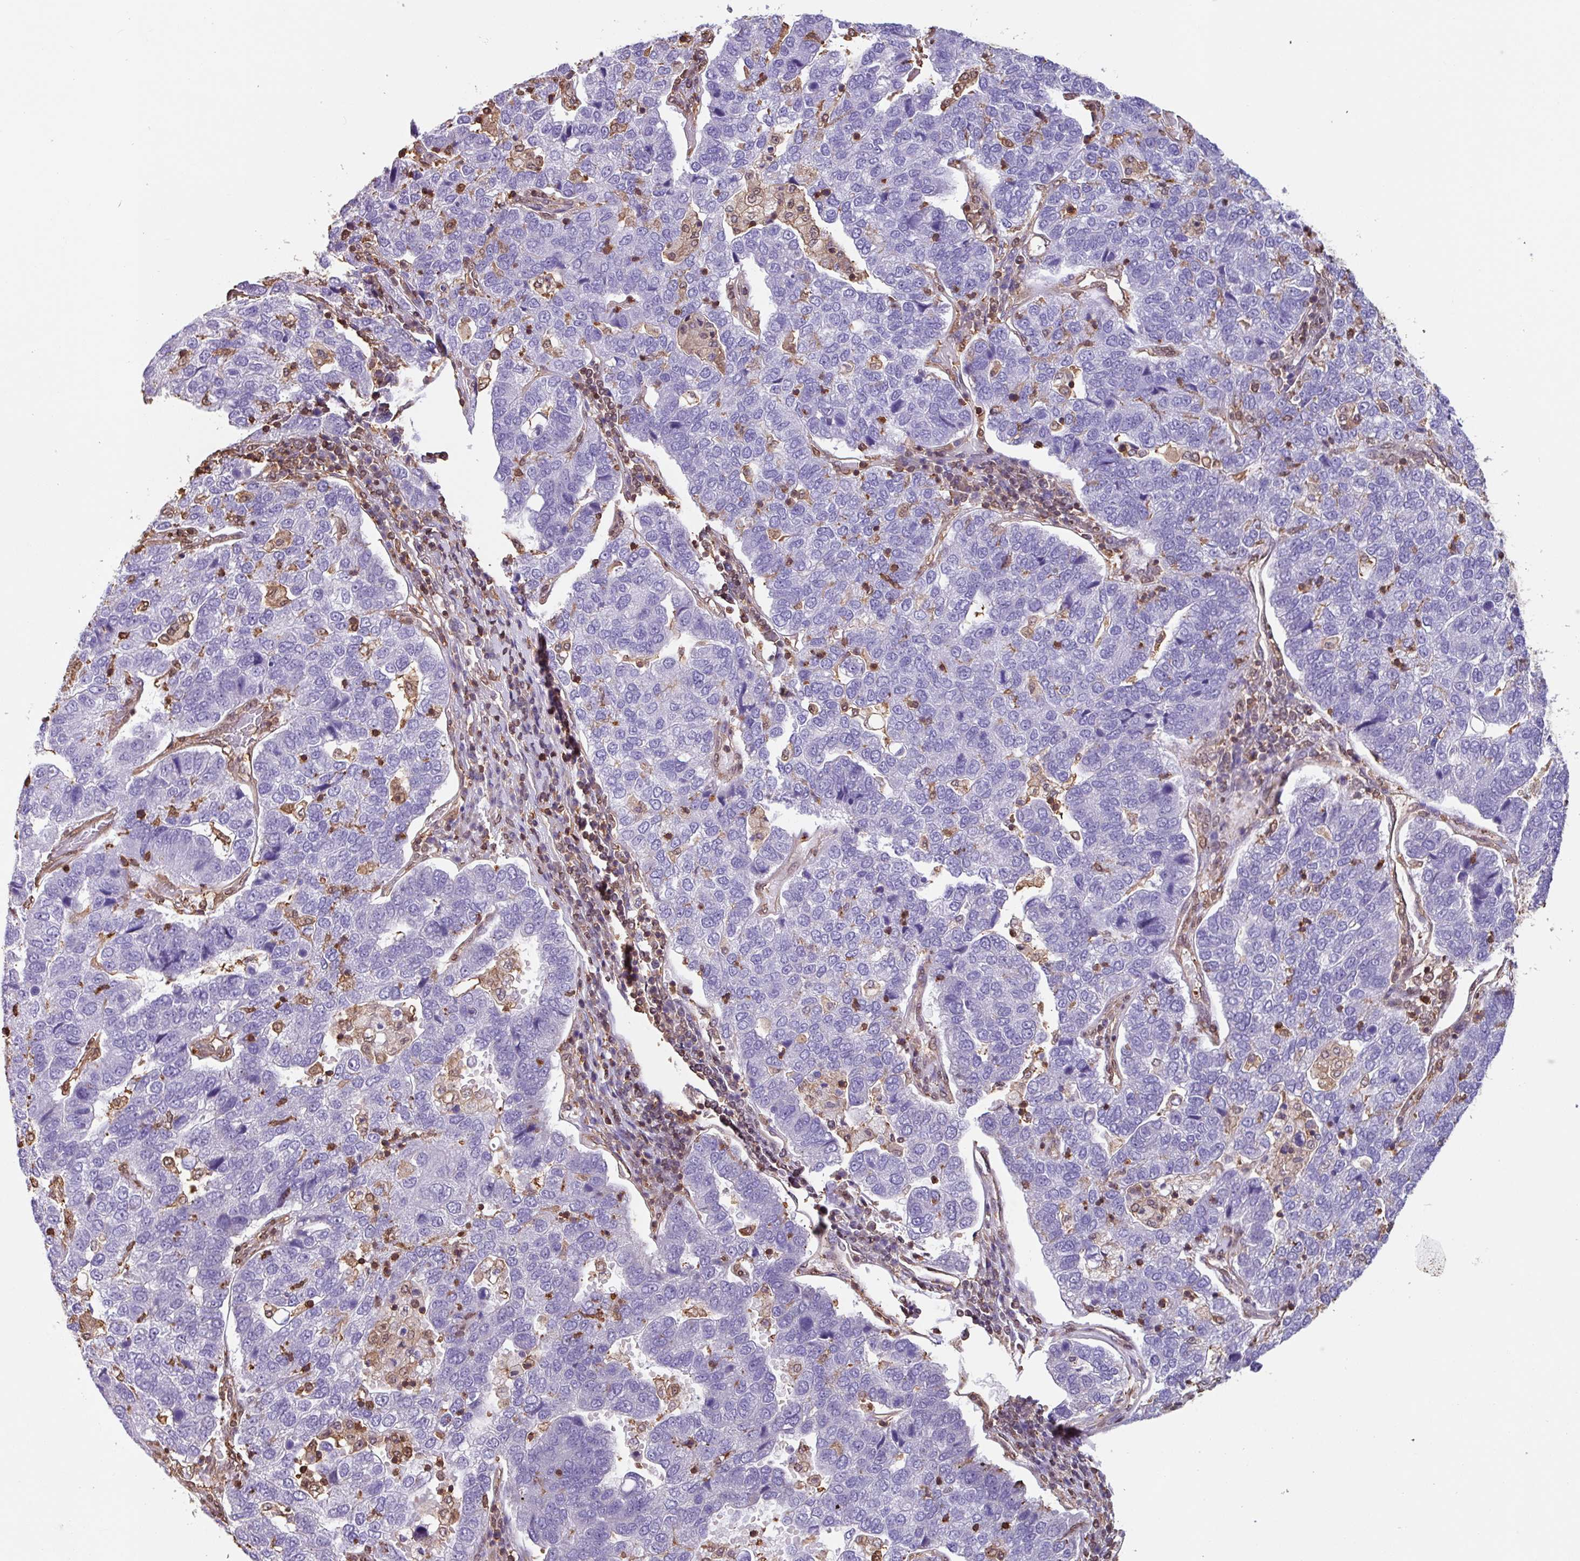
{"staining": {"intensity": "negative", "quantity": "none", "location": "none"}, "tissue": "pancreatic cancer", "cell_type": "Tumor cells", "image_type": "cancer", "snomed": [{"axis": "morphology", "description": "Adenocarcinoma, NOS"}, {"axis": "topography", "description": "Pancreas"}], "caption": "Immunohistochemistry (IHC) micrograph of human pancreatic adenocarcinoma stained for a protein (brown), which demonstrates no expression in tumor cells.", "gene": "ARHGDIB", "patient": {"sex": "female", "age": 61}}